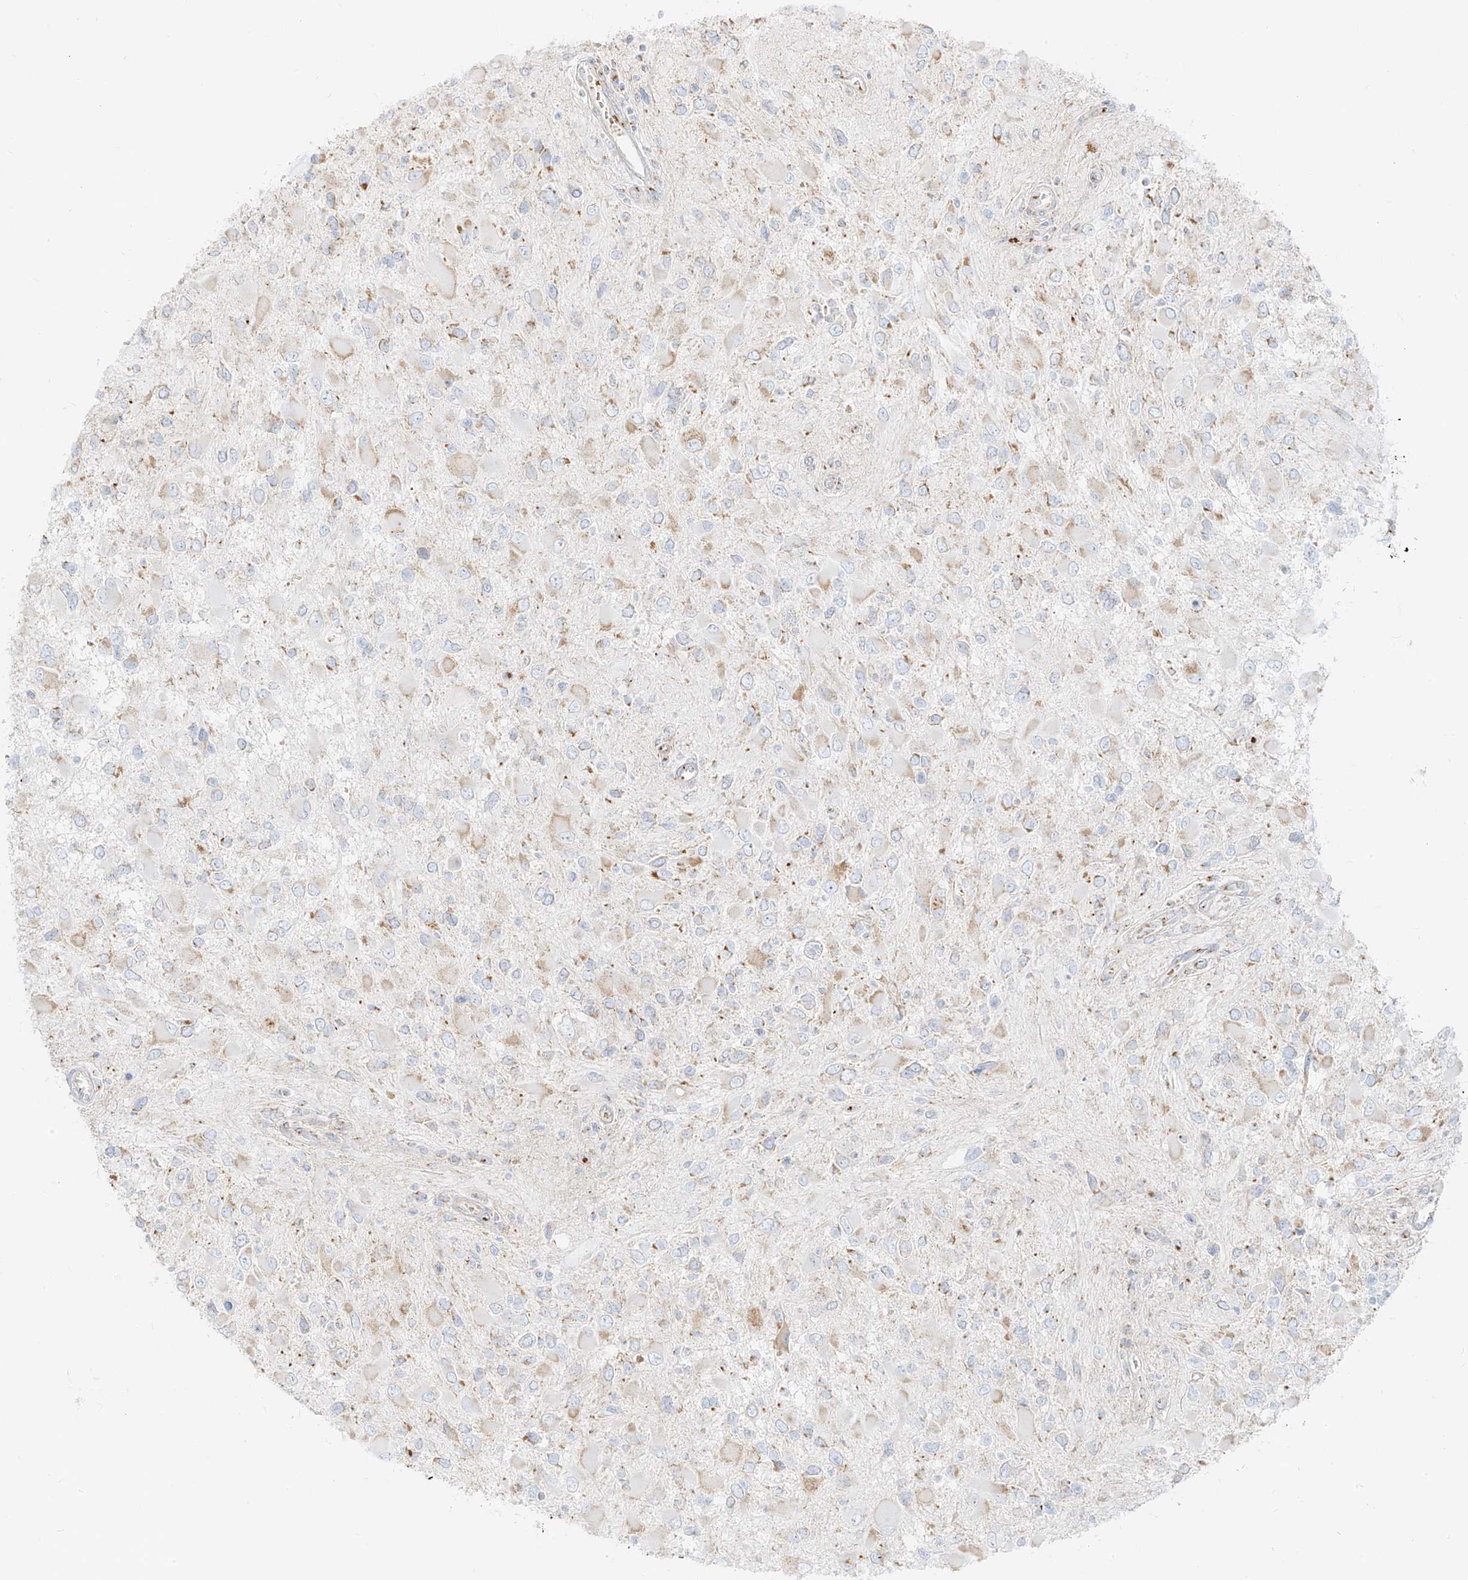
{"staining": {"intensity": "weak", "quantity": "25%-75%", "location": "cytoplasmic/membranous"}, "tissue": "glioma", "cell_type": "Tumor cells", "image_type": "cancer", "snomed": [{"axis": "morphology", "description": "Glioma, malignant, High grade"}, {"axis": "topography", "description": "Brain"}], "caption": "High-magnification brightfield microscopy of glioma stained with DAB (3,3'-diaminobenzidine) (brown) and counterstained with hematoxylin (blue). tumor cells exhibit weak cytoplasmic/membranous expression is appreciated in about25%-75% of cells.", "gene": "TMEM87B", "patient": {"sex": "male", "age": 53}}